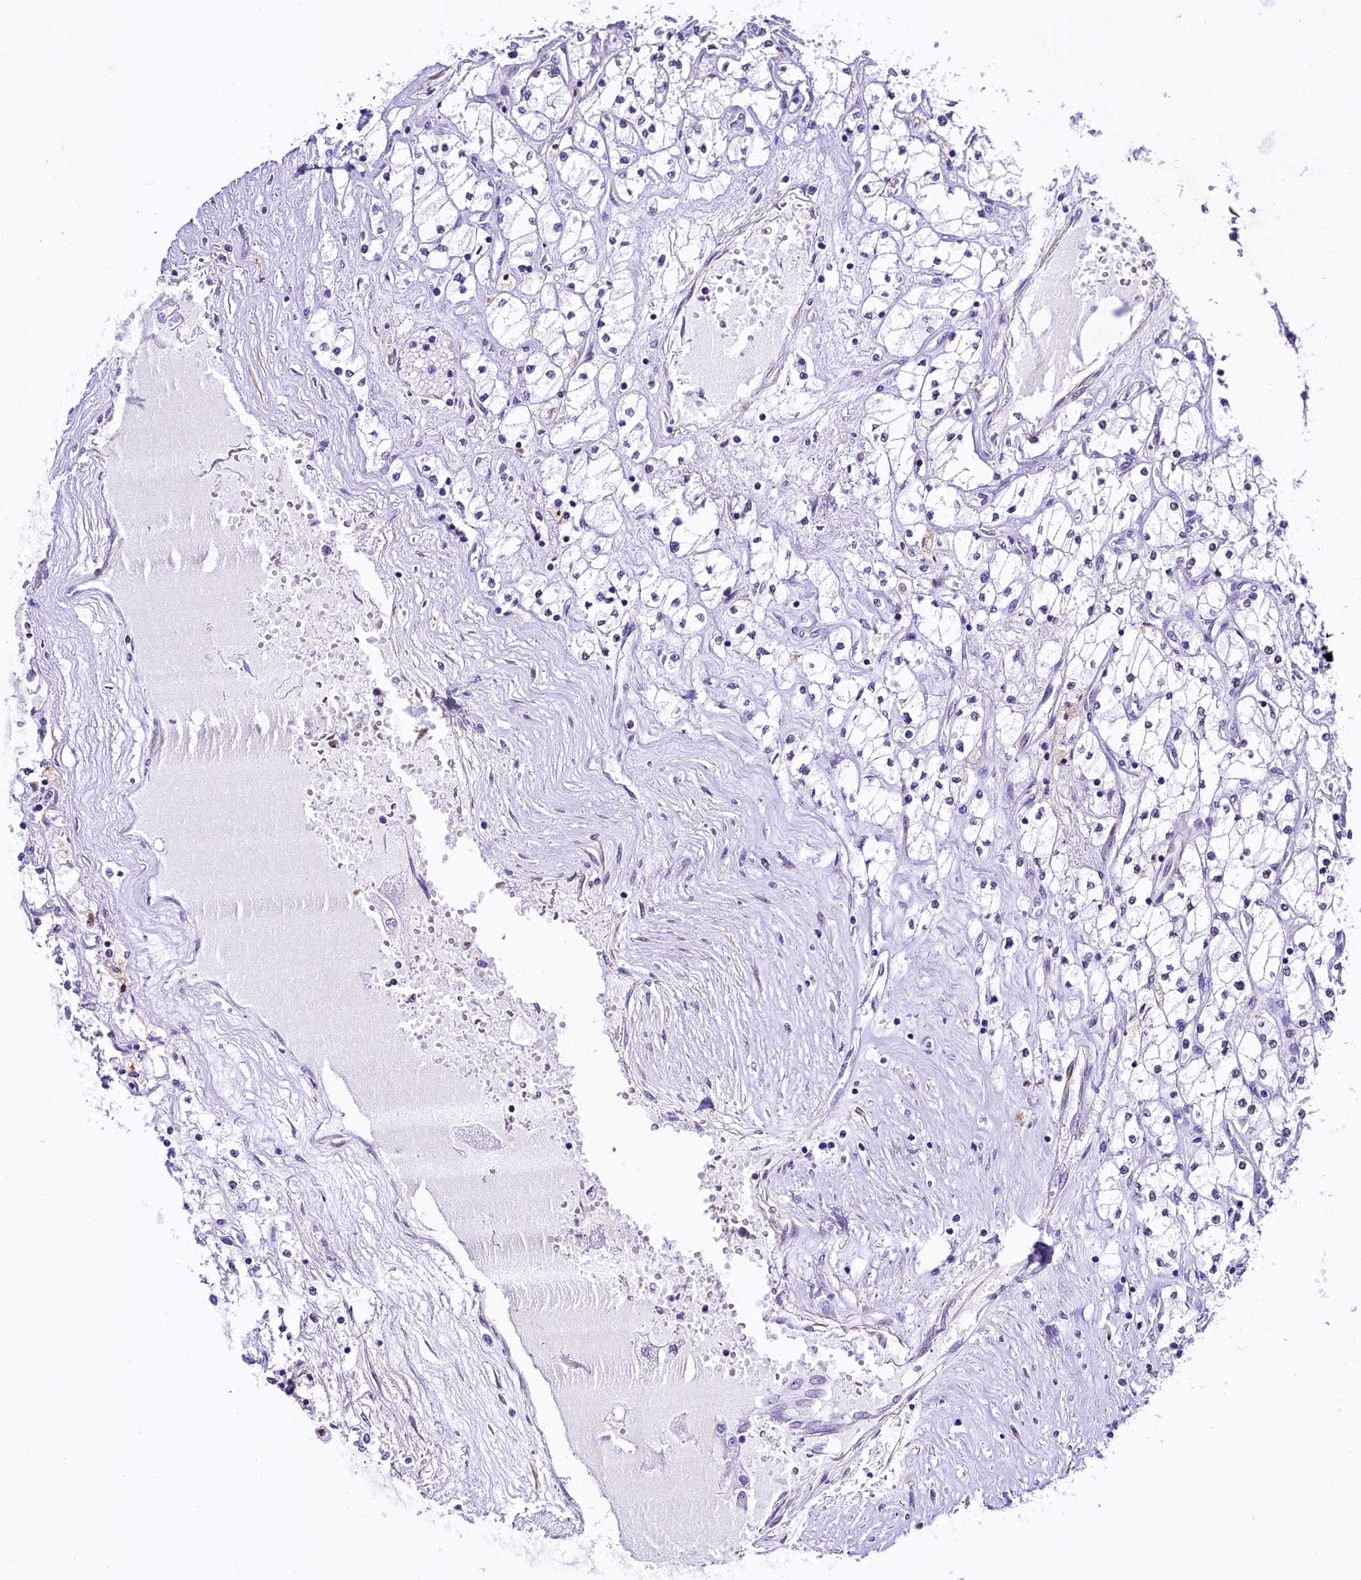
{"staining": {"intensity": "negative", "quantity": "none", "location": "none"}, "tissue": "renal cancer", "cell_type": "Tumor cells", "image_type": "cancer", "snomed": [{"axis": "morphology", "description": "Adenocarcinoma, NOS"}, {"axis": "topography", "description": "Kidney"}], "caption": "High magnification brightfield microscopy of renal cancer (adenocarcinoma) stained with DAB (brown) and counterstained with hematoxylin (blue): tumor cells show no significant staining.", "gene": "SAMD10", "patient": {"sex": "male", "age": 80}}